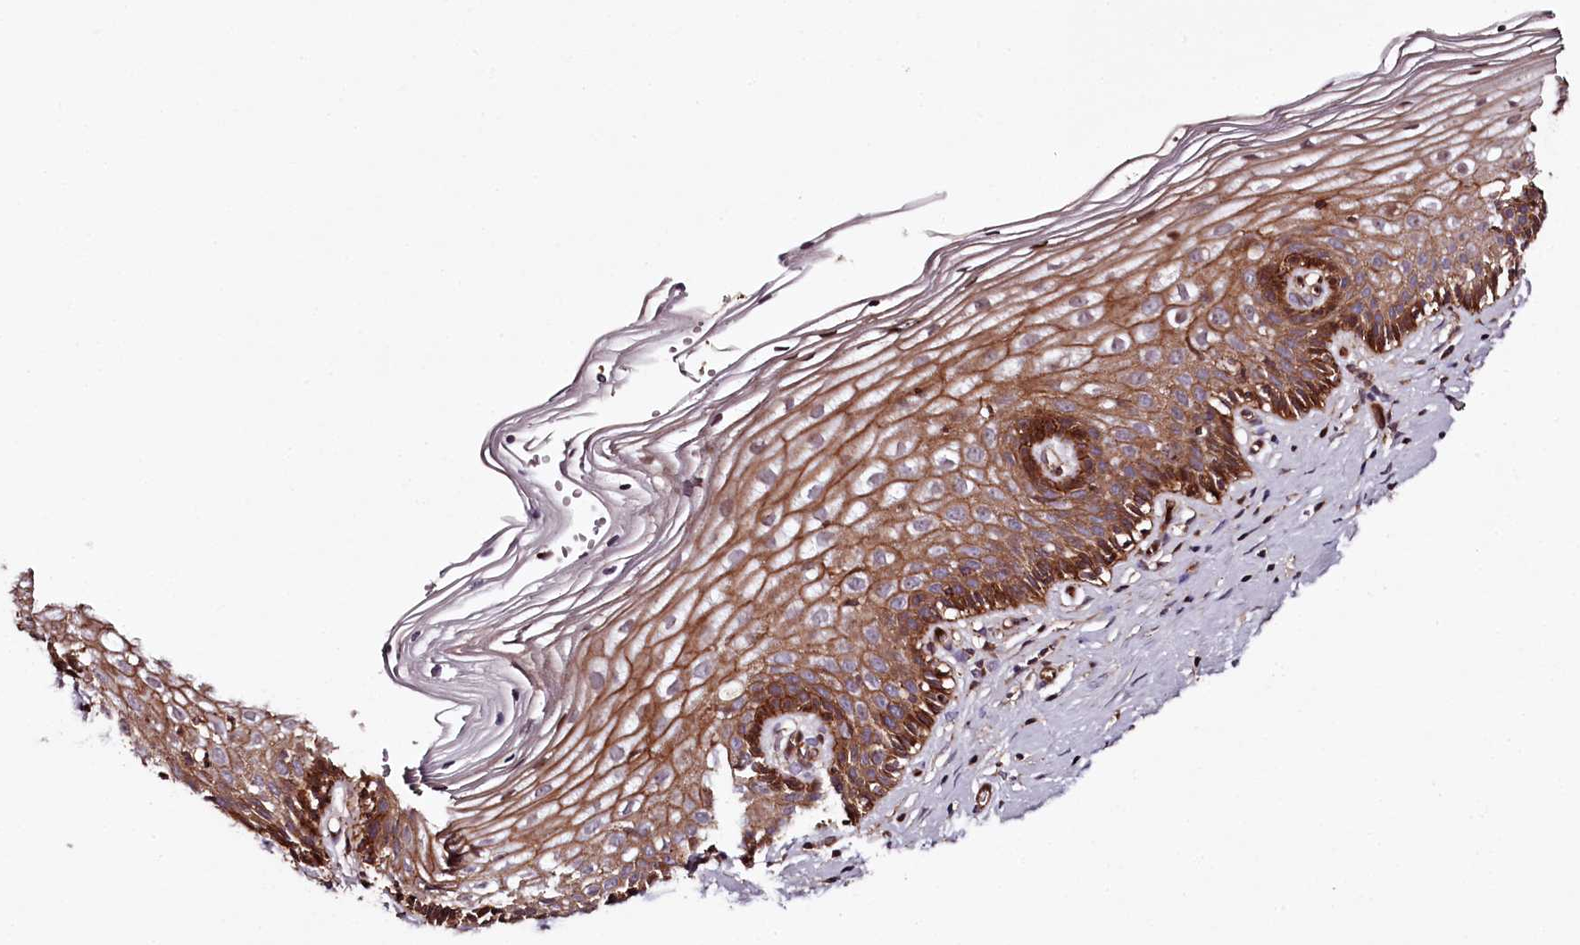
{"staining": {"intensity": "strong", "quantity": ">75%", "location": "cytoplasmic/membranous,nuclear"}, "tissue": "cervix", "cell_type": "Glandular cells", "image_type": "normal", "snomed": [{"axis": "morphology", "description": "Normal tissue, NOS"}, {"axis": "topography", "description": "Cervix"}], "caption": "Immunohistochemical staining of unremarkable human cervix shows strong cytoplasmic/membranous,nuclear protein positivity in about >75% of glandular cells.", "gene": "KIF14", "patient": {"sex": "female", "age": 33}}